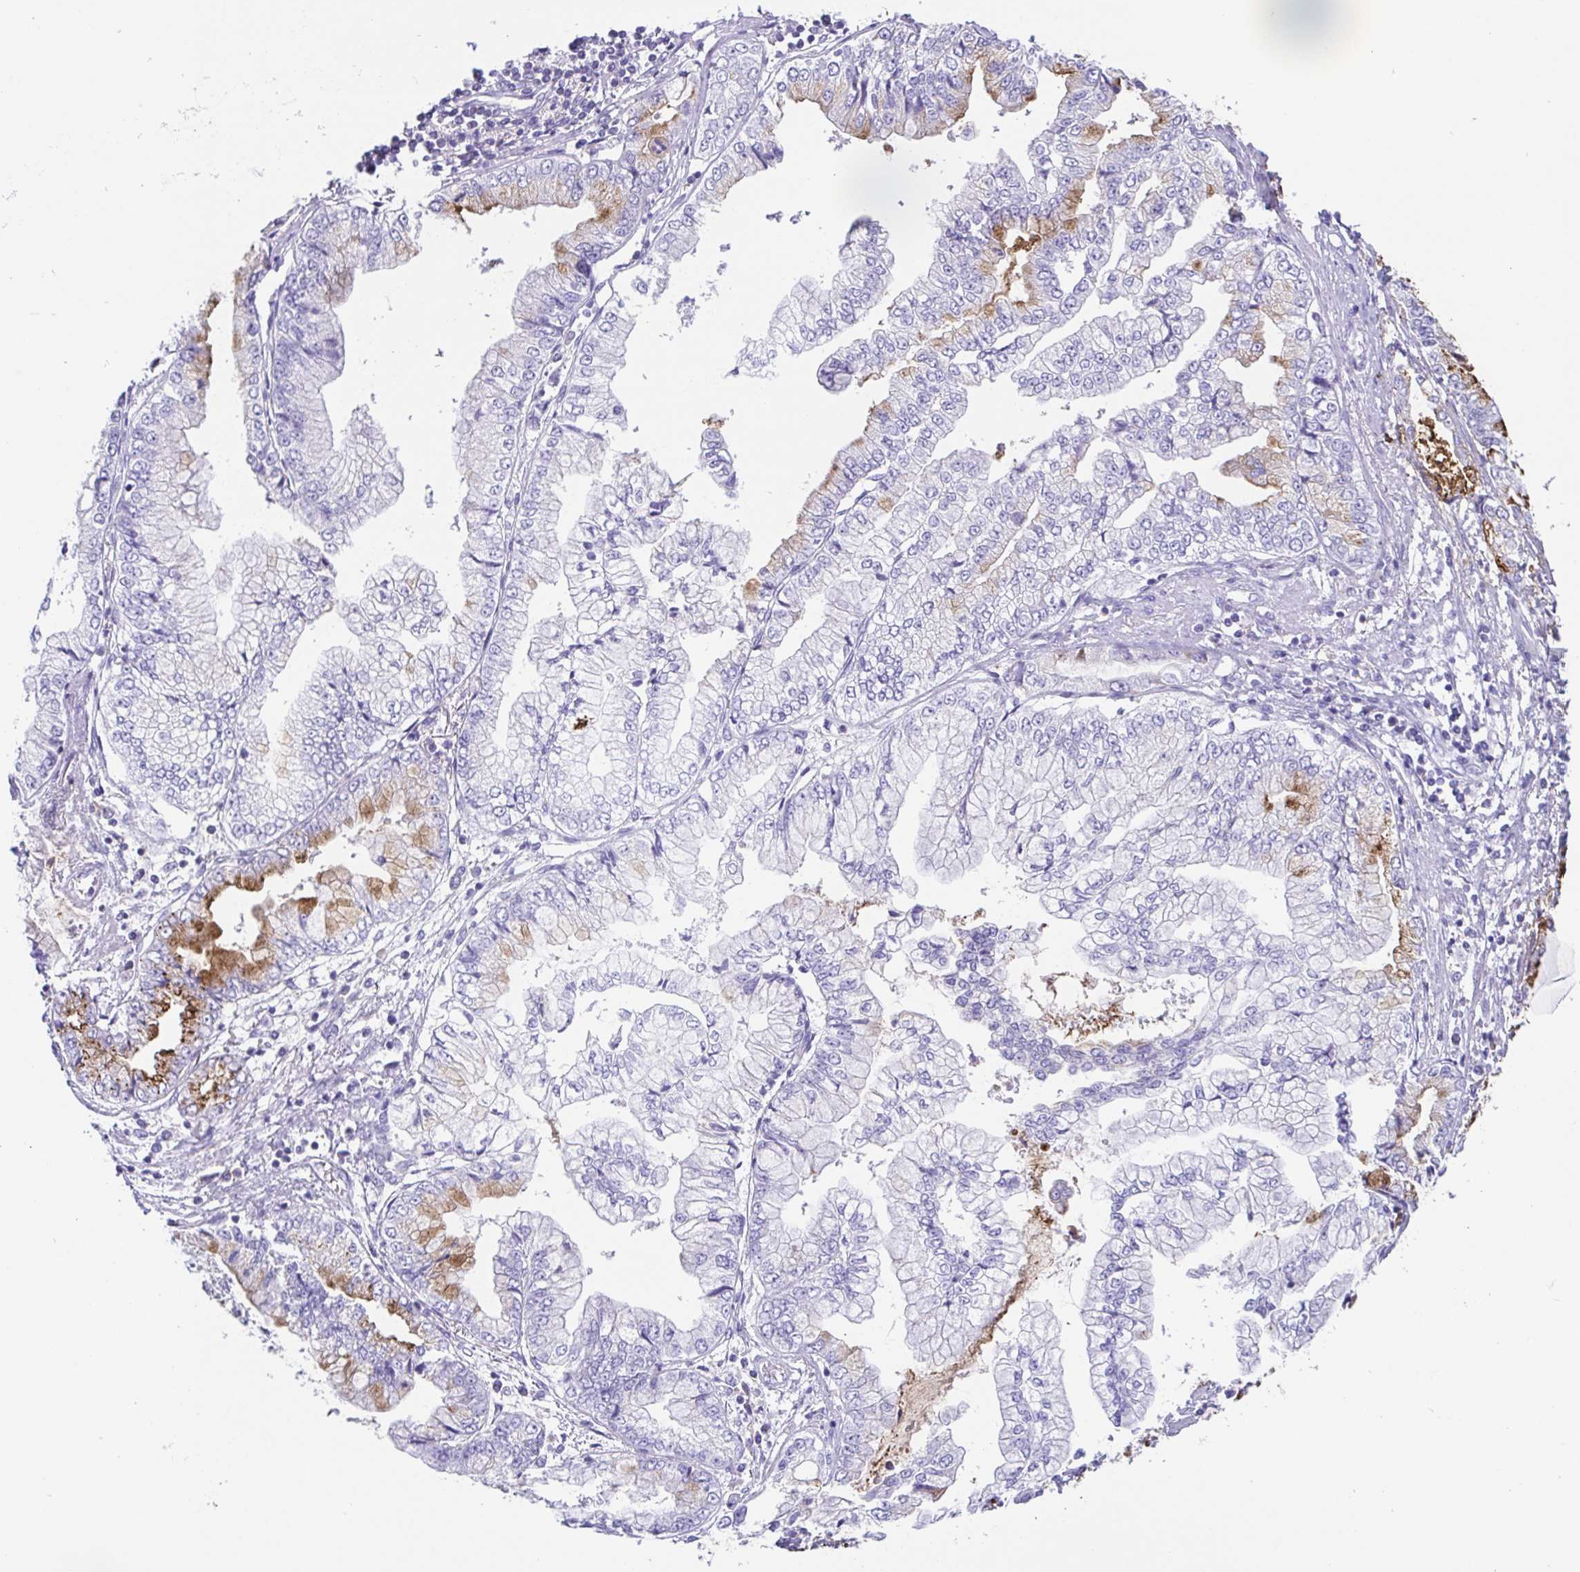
{"staining": {"intensity": "strong", "quantity": "<25%", "location": "cytoplasmic/membranous"}, "tissue": "stomach cancer", "cell_type": "Tumor cells", "image_type": "cancer", "snomed": [{"axis": "morphology", "description": "Adenocarcinoma, NOS"}, {"axis": "topography", "description": "Stomach, upper"}], "caption": "Immunohistochemistry image of human stomach adenocarcinoma stained for a protein (brown), which exhibits medium levels of strong cytoplasmic/membranous expression in about <25% of tumor cells.", "gene": "ARPP21", "patient": {"sex": "female", "age": 74}}